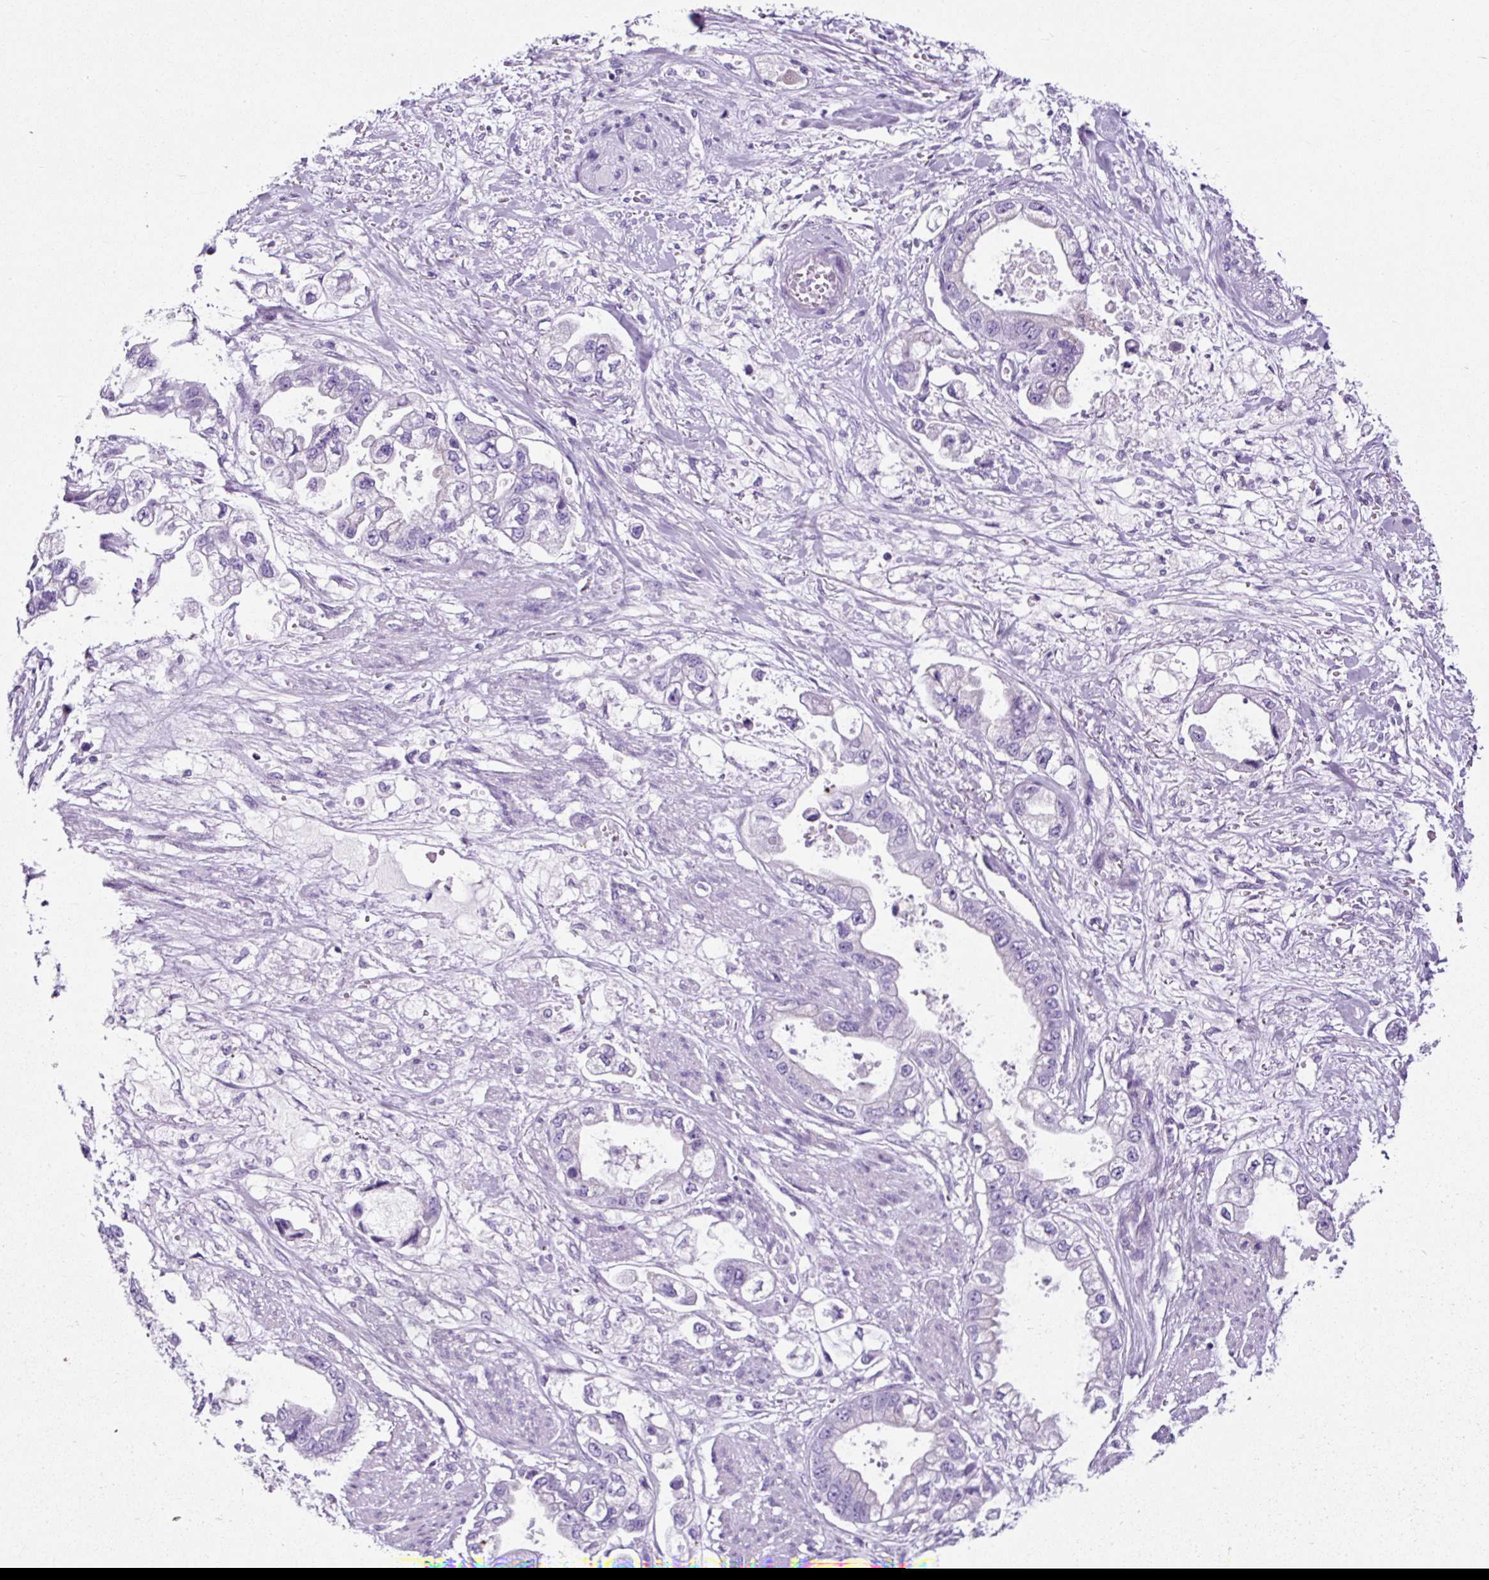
{"staining": {"intensity": "negative", "quantity": "none", "location": "none"}, "tissue": "stomach cancer", "cell_type": "Tumor cells", "image_type": "cancer", "snomed": [{"axis": "morphology", "description": "Adenocarcinoma, NOS"}, {"axis": "topography", "description": "Stomach"}], "caption": "This is an immunohistochemistry histopathology image of stomach adenocarcinoma. There is no staining in tumor cells.", "gene": "STOX2", "patient": {"sex": "male", "age": 62}}